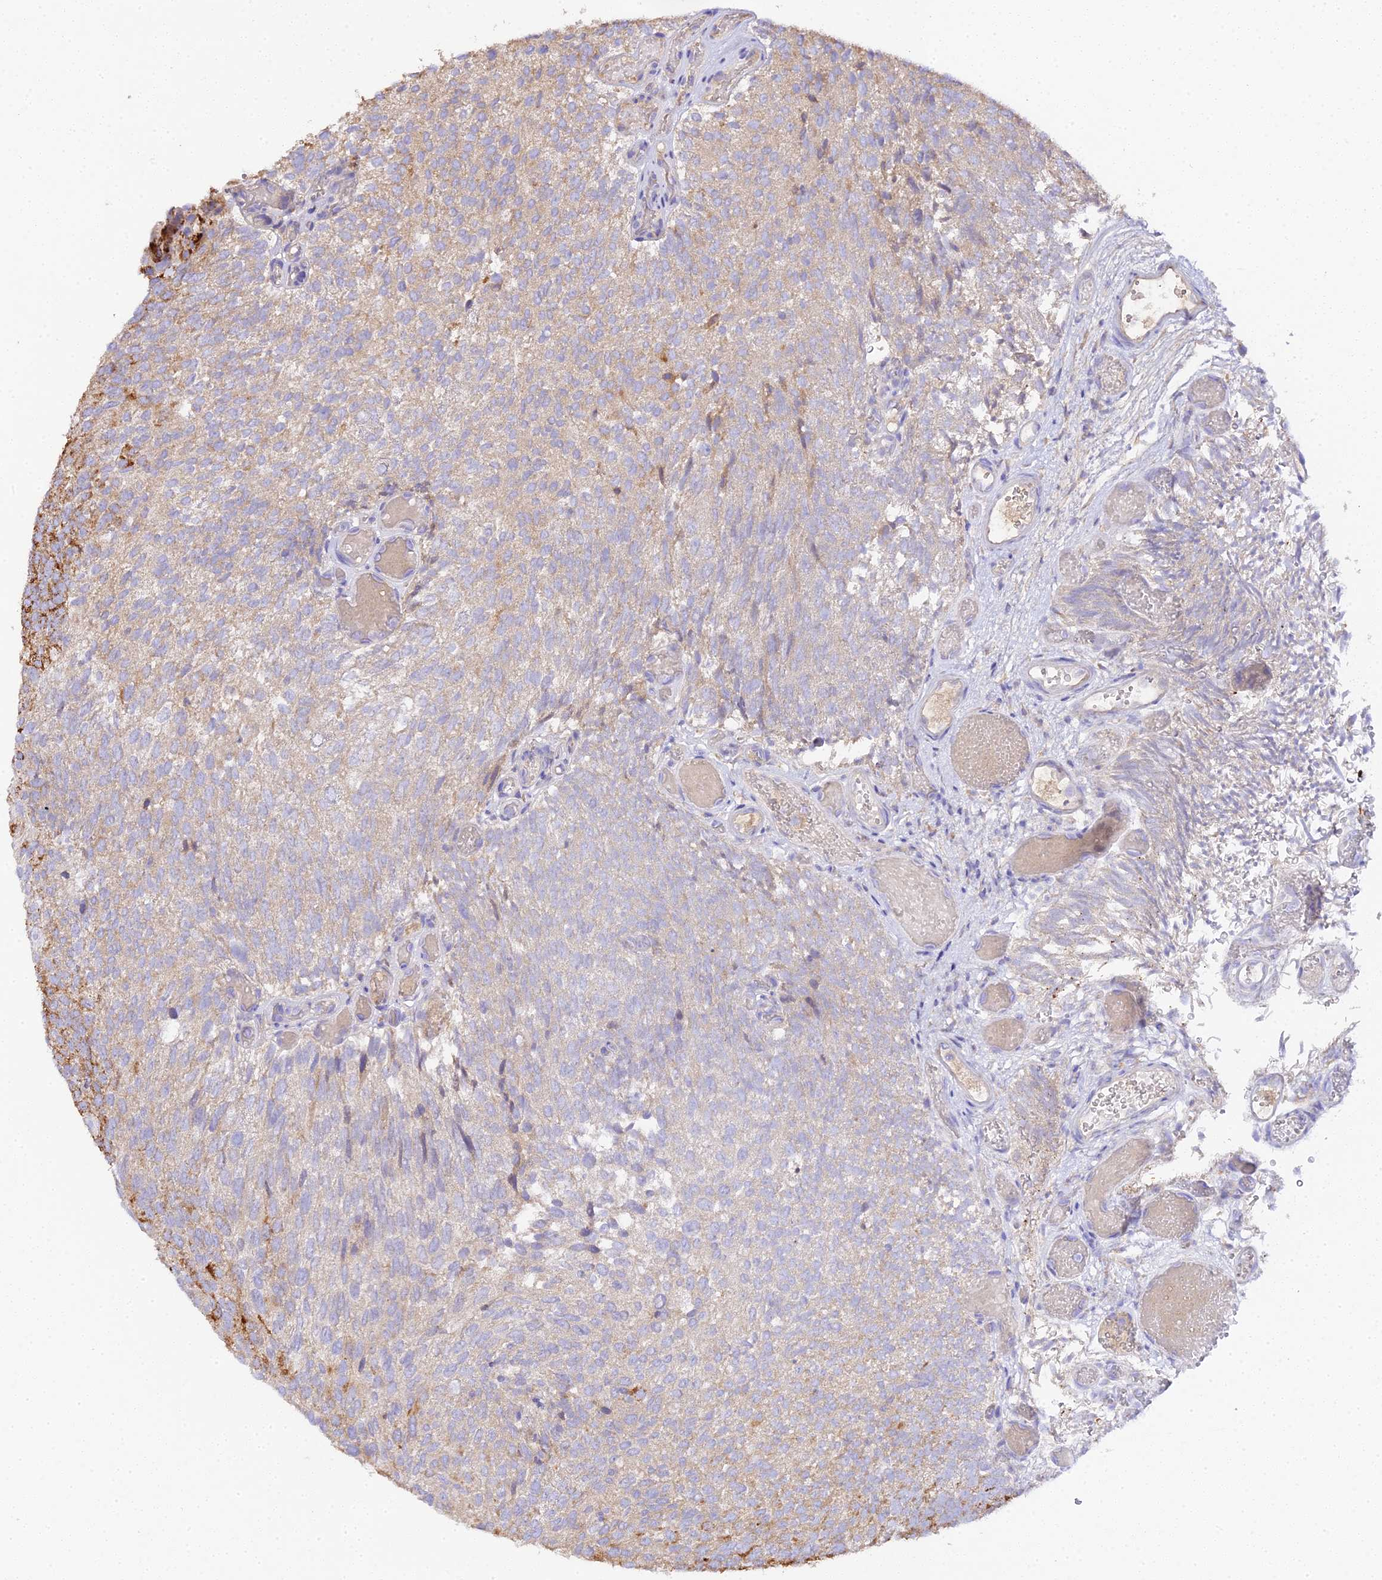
{"staining": {"intensity": "strong", "quantity": "25%-75%", "location": "cytoplasmic/membranous"}, "tissue": "urothelial cancer", "cell_type": "Tumor cells", "image_type": "cancer", "snomed": [{"axis": "morphology", "description": "Urothelial carcinoma, Low grade"}, {"axis": "topography", "description": "Urinary bladder"}], "caption": "Urothelial cancer was stained to show a protein in brown. There is high levels of strong cytoplasmic/membranous positivity in about 25%-75% of tumor cells.", "gene": "SCX", "patient": {"sex": "male", "age": 78}}